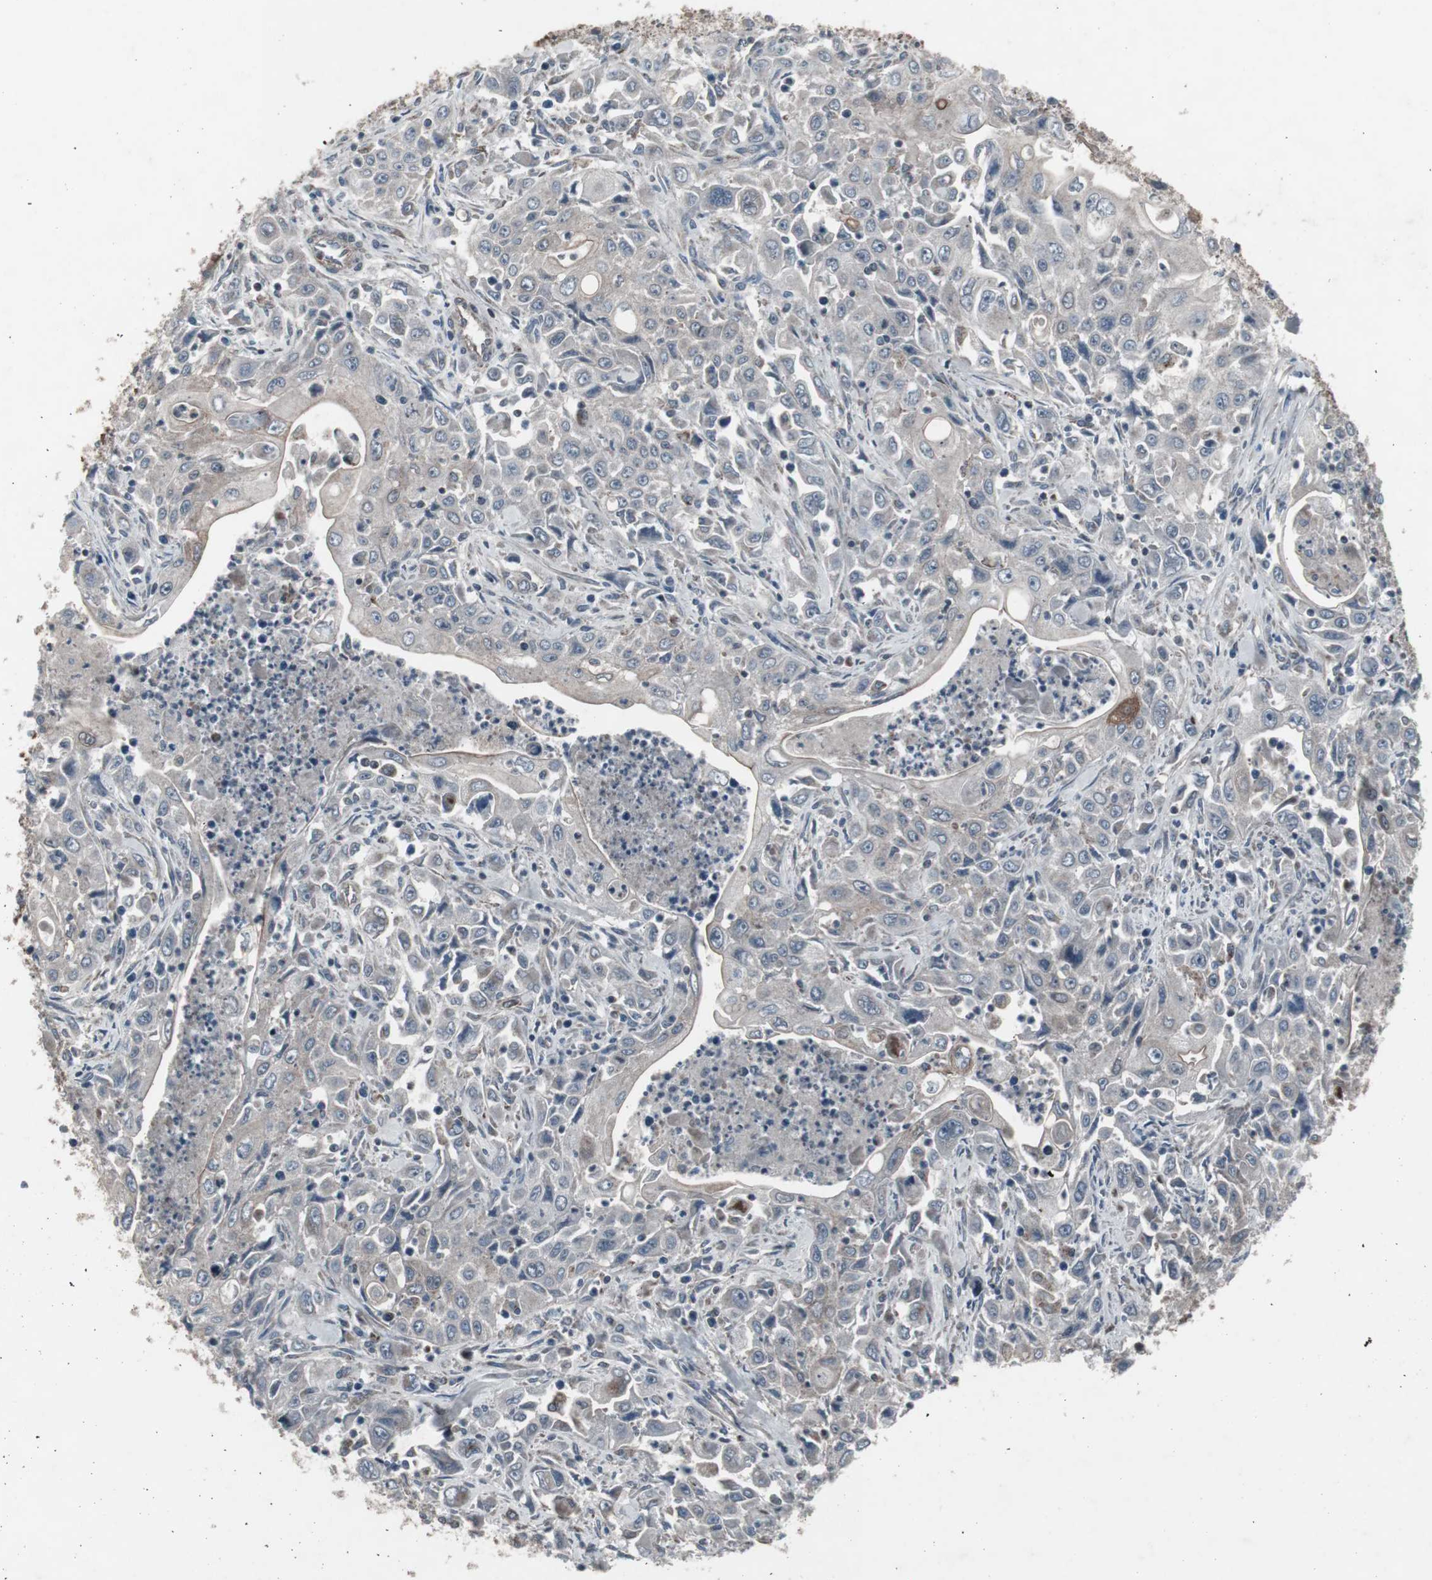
{"staining": {"intensity": "weak", "quantity": "<25%", "location": "cytoplasmic/membranous"}, "tissue": "pancreatic cancer", "cell_type": "Tumor cells", "image_type": "cancer", "snomed": [{"axis": "morphology", "description": "Adenocarcinoma, NOS"}, {"axis": "topography", "description": "Pancreas"}], "caption": "Human pancreatic cancer (adenocarcinoma) stained for a protein using IHC demonstrates no expression in tumor cells.", "gene": "SSTR2", "patient": {"sex": "male", "age": 70}}